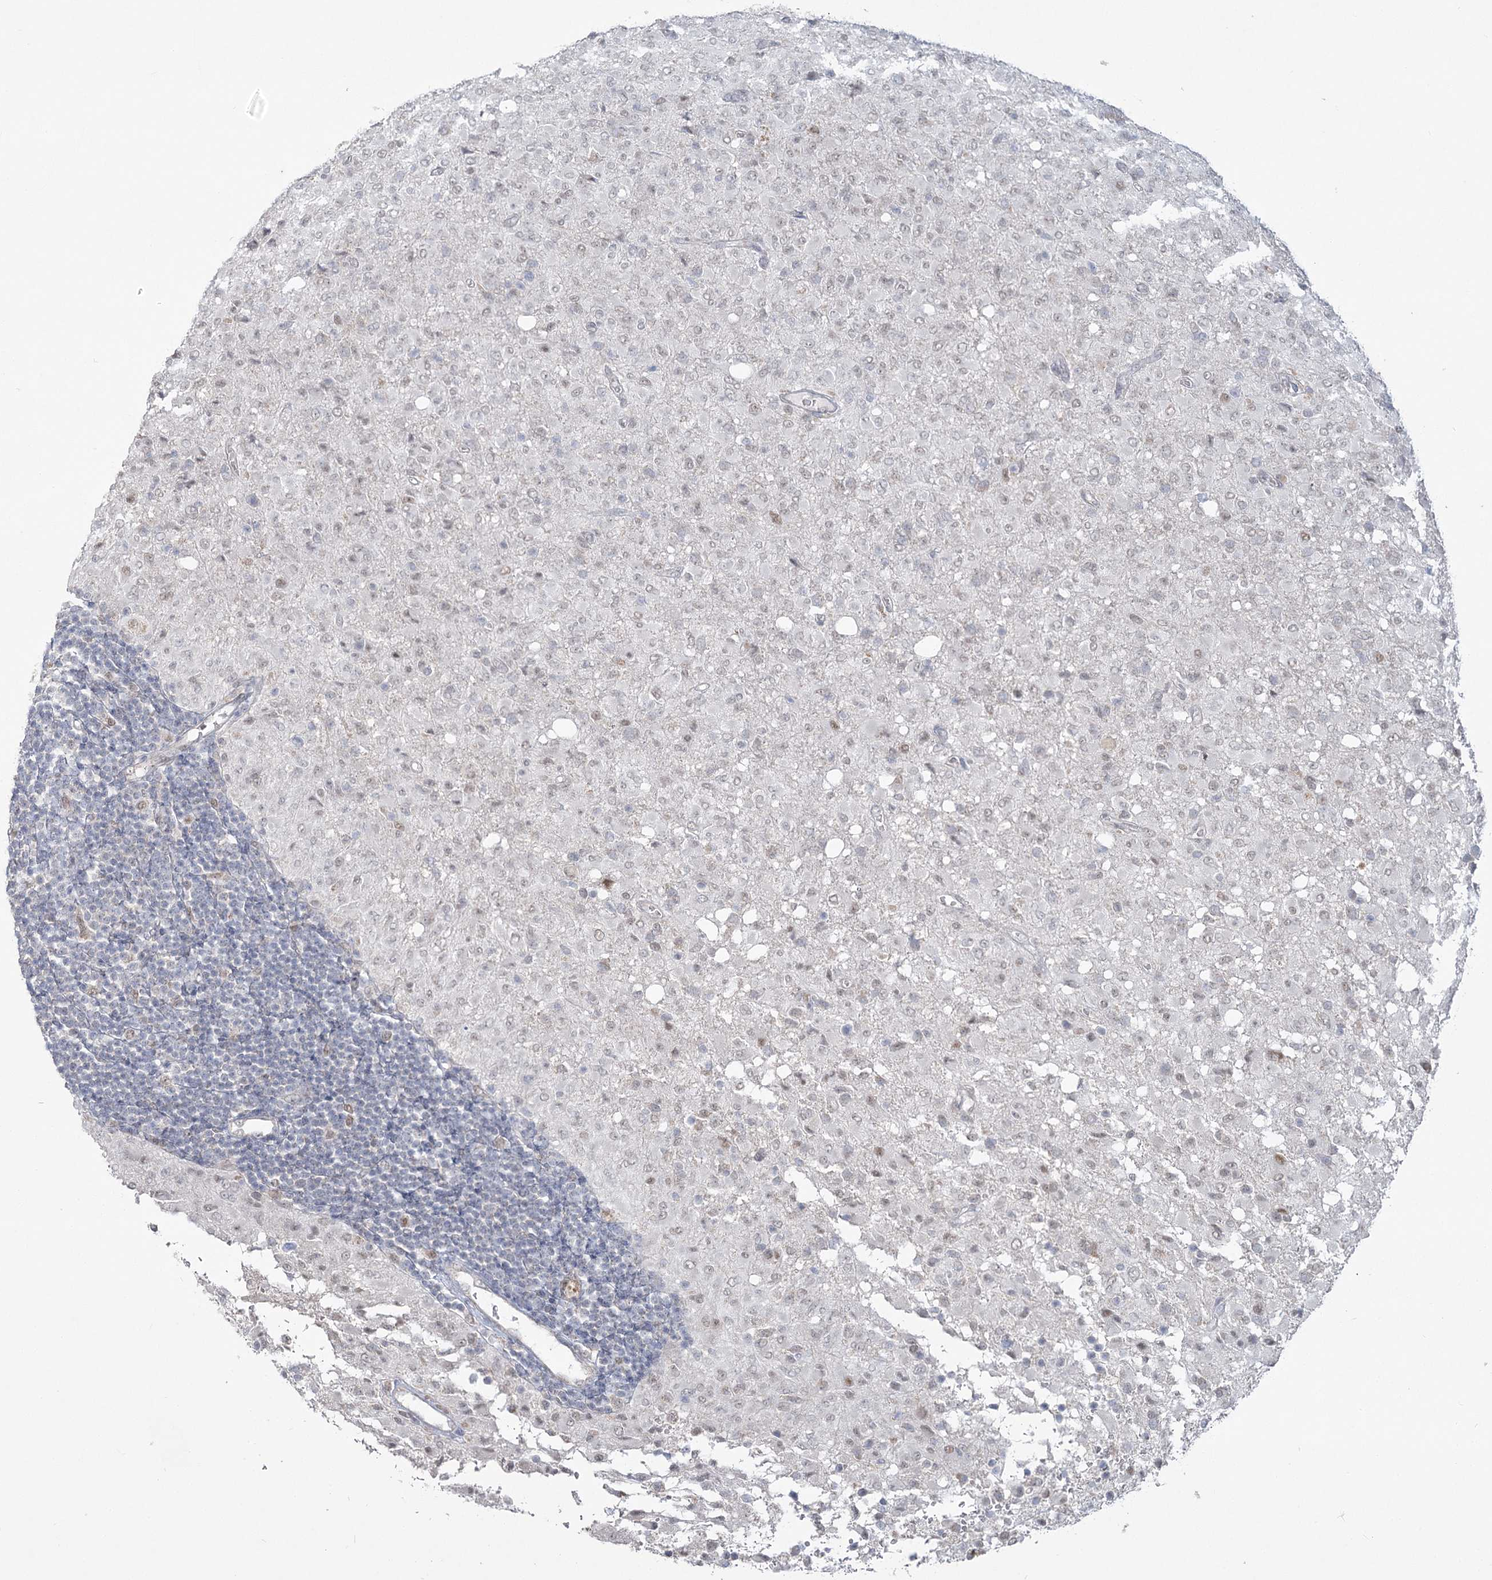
{"staining": {"intensity": "negative", "quantity": "none", "location": "none"}, "tissue": "glioma", "cell_type": "Tumor cells", "image_type": "cancer", "snomed": [{"axis": "morphology", "description": "Glioma, malignant, High grade"}, {"axis": "topography", "description": "Brain"}], "caption": "An immunohistochemistry (IHC) photomicrograph of malignant high-grade glioma is shown. There is no staining in tumor cells of malignant high-grade glioma. (DAB immunohistochemistry with hematoxylin counter stain).", "gene": "MTG1", "patient": {"sex": "female", "age": 57}}